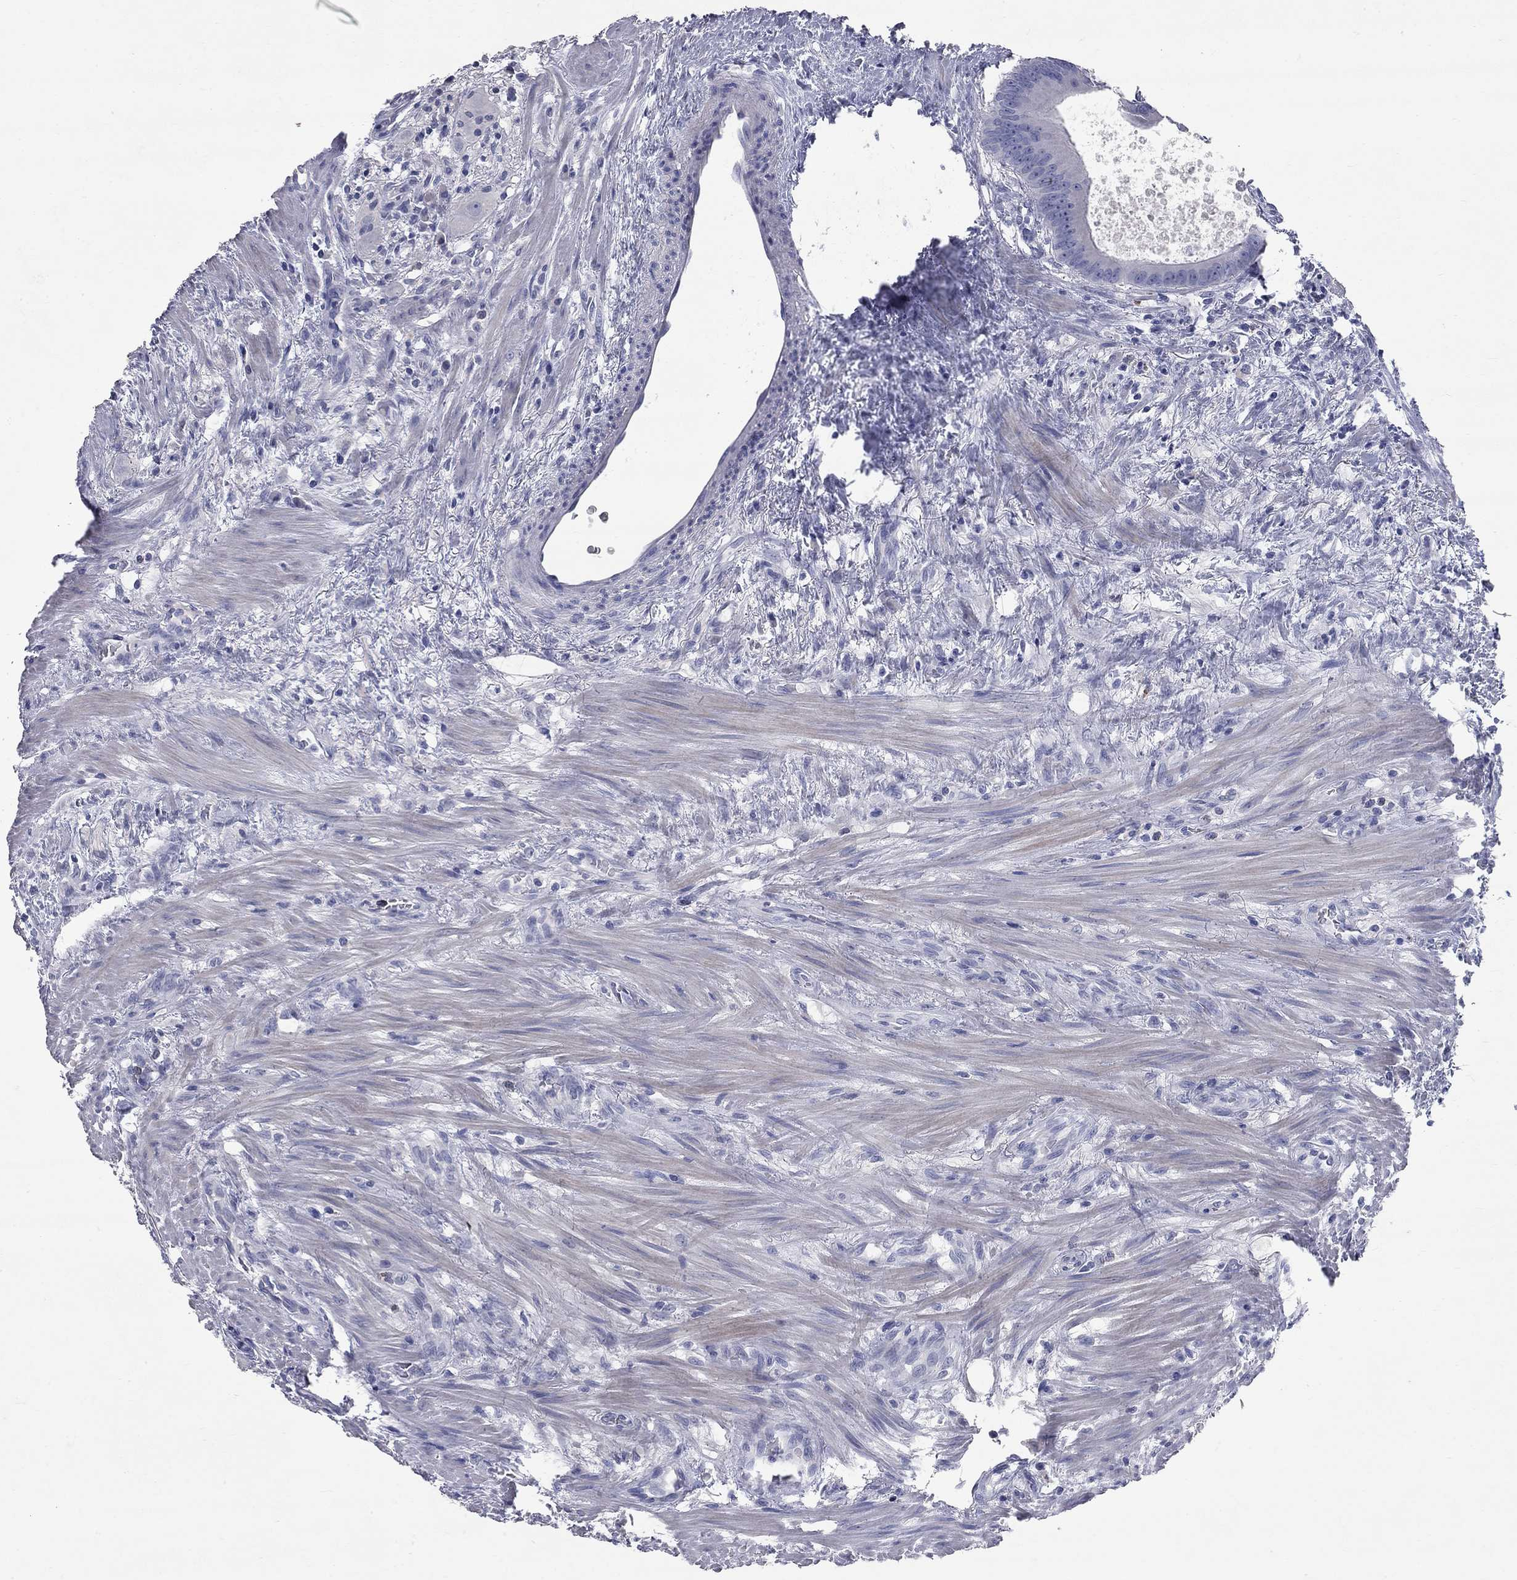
{"staining": {"intensity": "negative", "quantity": "none", "location": "none"}, "tissue": "colorectal cancer", "cell_type": "Tumor cells", "image_type": "cancer", "snomed": [{"axis": "morphology", "description": "Adenocarcinoma, NOS"}, {"axis": "topography", "description": "Rectum"}], "caption": "Immunohistochemistry histopathology image of neoplastic tissue: adenocarcinoma (colorectal) stained with DAB (3,3'-diaminobenzidine) exhibits no significant protein positivity in tumor cells. (DAB immunohistochemistry (IHC), high magnification).", "gene": "SYT12", "patient": {"sex": "male", "age": 64}}